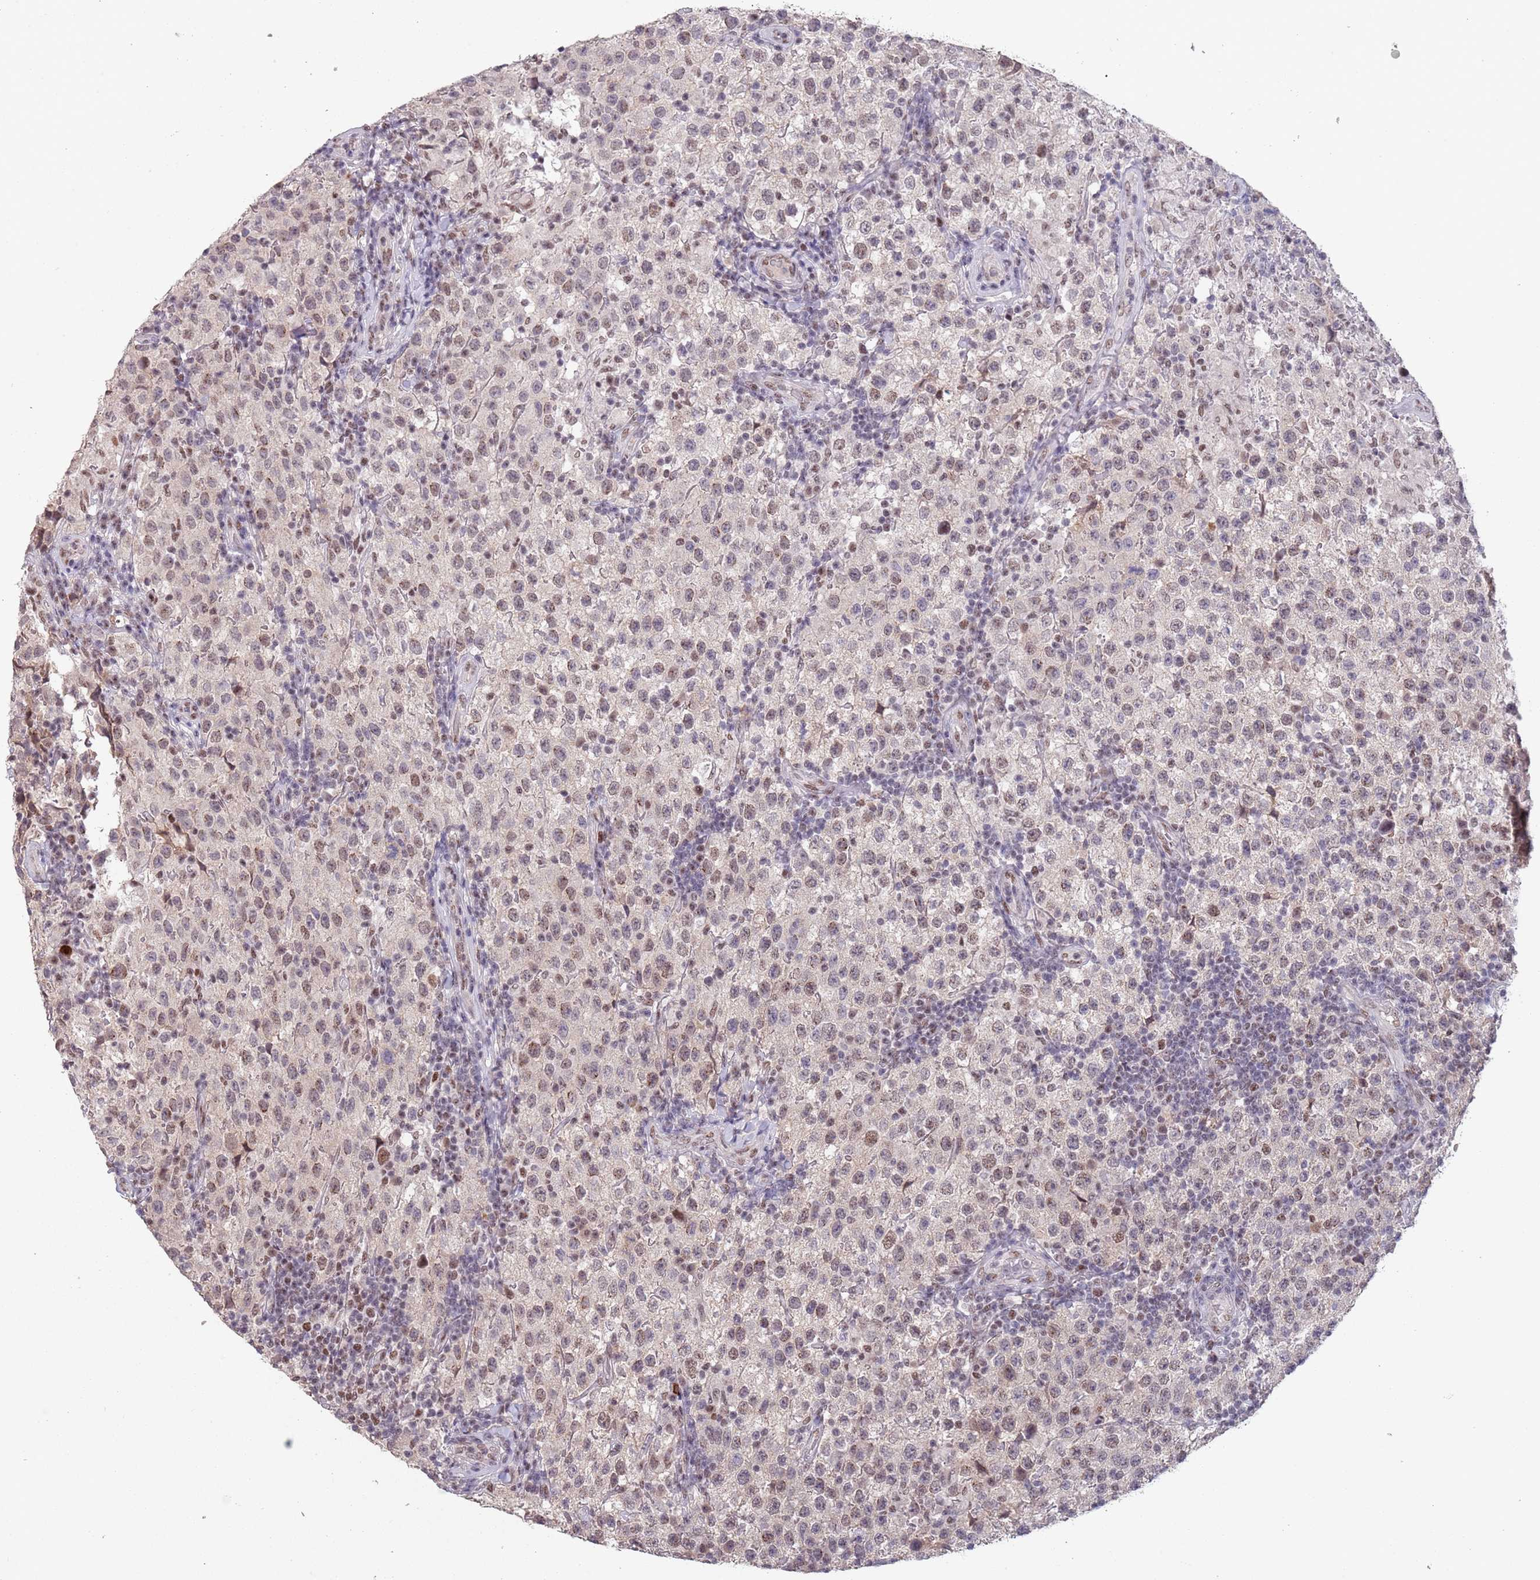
{"staining": {"intensity": "moderate", "quantity": "25%-75%", "location": "nuclear"}, "tissue": "testis cancer", "cell_type": "Tumor cells", "image_type": "cancer", "snomed": [{"axis": "morphology", "description": "Seminoma, NOS"}, {"axis": "morphology", "description": "Carcinoma, Embryonal, NOS"}, {"axis": "topography", "description": "Testis"}], "caption": "There is medium levels of moderate nuclear expression in tumor cells of testis cancer (seminoma), as demonstrated by immunohistochemical staining (brown color).", "gene": "CIZ1", "patient": {"sex": "male", "age": 41}}